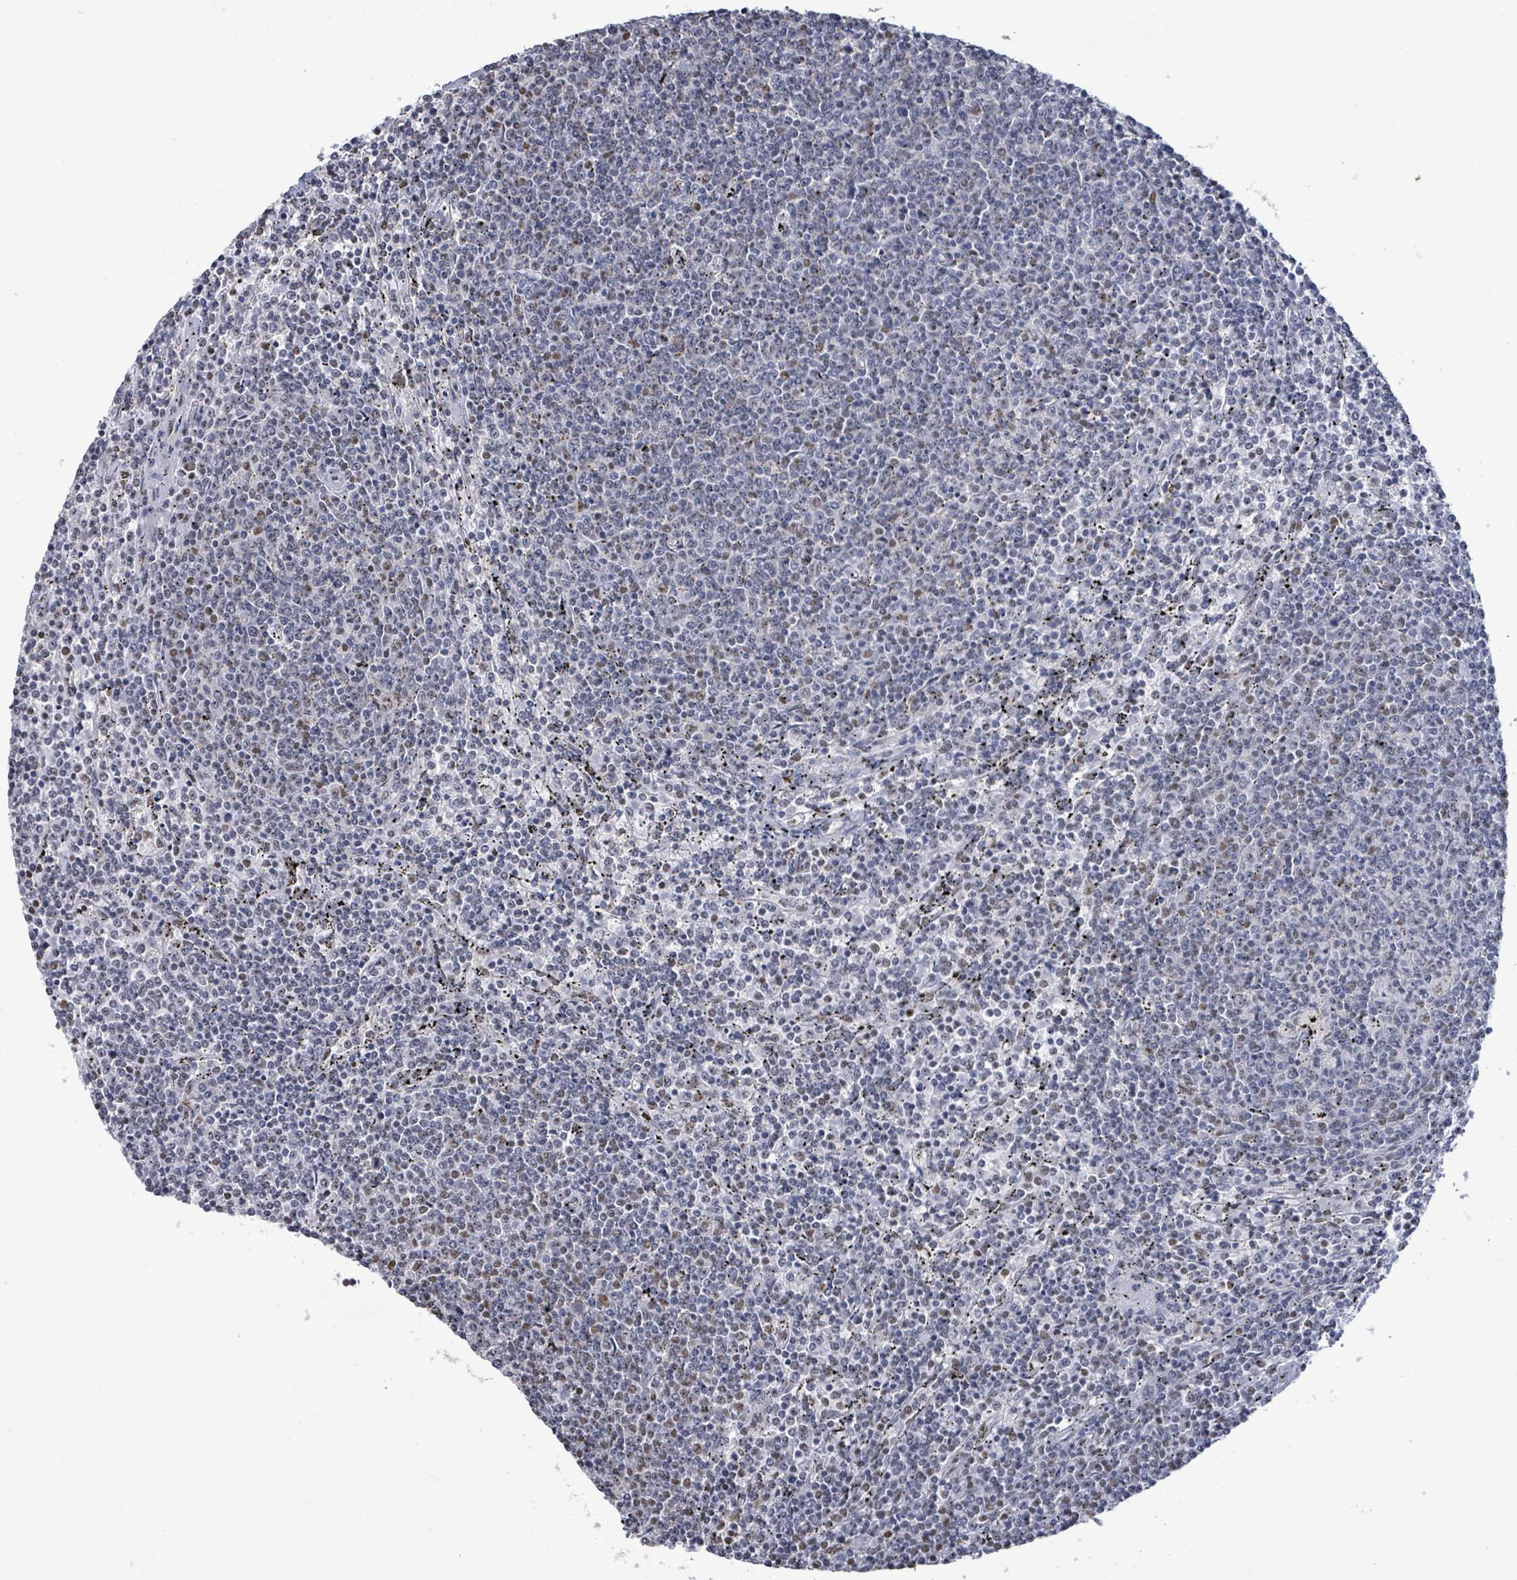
{"staining": {"intensity": "negative", "quantity": "none", "location": "none"}, "tissue": "lymphoma", "cell_type": "Tumor cells", "image_type": "cancer", "snomed": [{"axis": "morphology", "description": "Malignant lymphoma, non-Hodgkin's type, Low grade"}, {"axis": "topography", "description": "Spleen"}], "caption": "IHC photomicrograph of neoplastic tissue: low-grade malignant lymphoma, non-Hodgkin's type stained with DAB (3,3'-diaminobenzidine) shows no significant protein expression in tumor cells.", "gene": "SAMD14", "patient": {"sex": "female", "age": 50}}